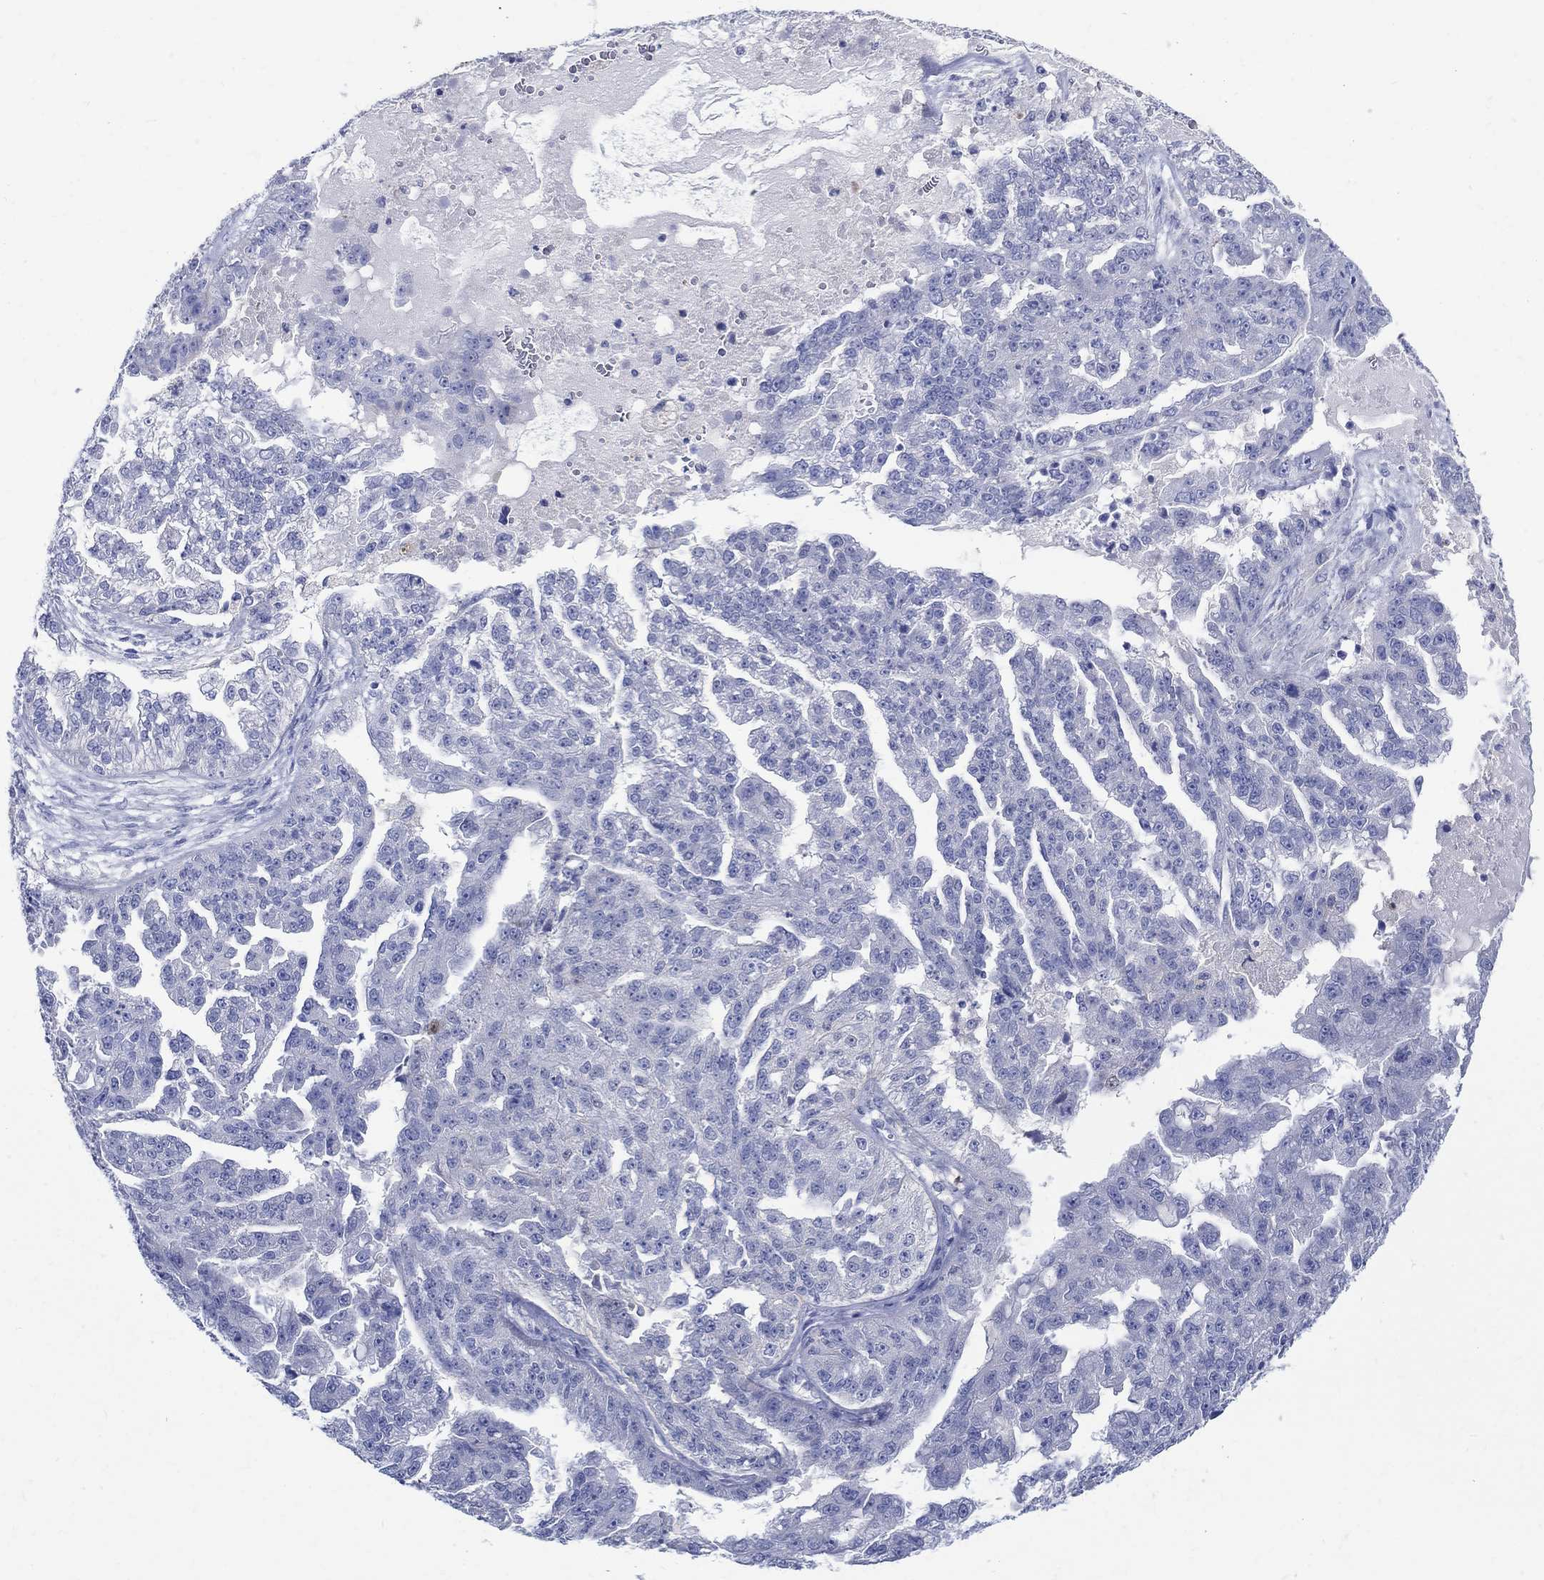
{"staining": {"intensity": "negative", "quantity": "none", "location": "none"}, "tissue": "ovarian cancer", "cell_type": "Tumor cells", "image_type": "cancer", "snomed": [{"axis": "morphology", "description": "Cystadenocarcinoma, serous, NOS"}, {"axis": "topography", "description": "Ovary"}], "caption": "Image shows no protein positivity in tumor cells of ovarian cancer (serous cystadenocarcinoma) tissue. Brightfield microscopy of IHC stained with DAB (3,3'-diaminobenzidine) (brown) and hematoxylin (blue), captured at high magnification.", "gene": "SOX2", "patient": {"sex": "female", "age": 58}}